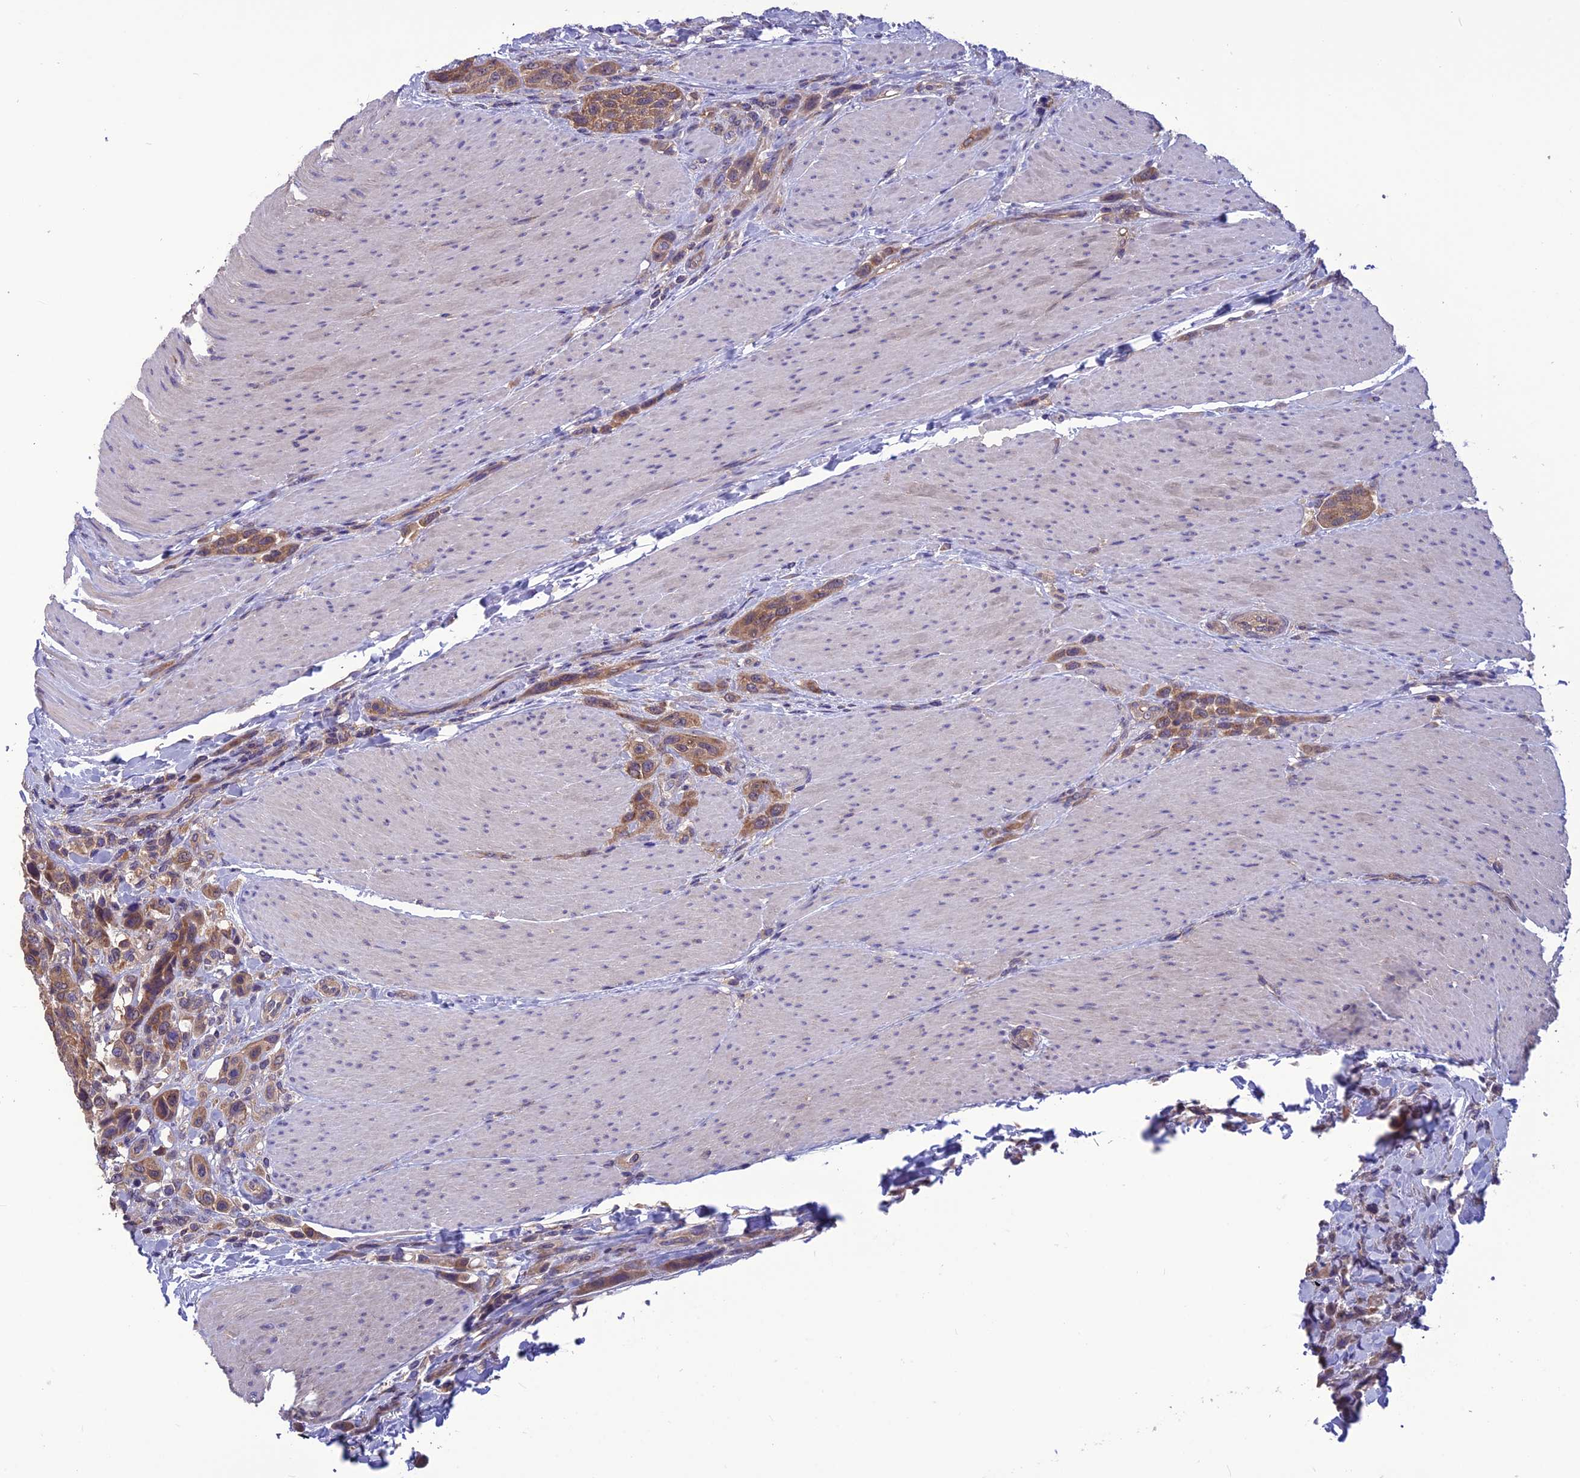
{"staining": {"intensity": "moderate", "quantity": ">75%", "location": "cytoplasmic/membranous"}, "tissue": "urothelial cancer", "cell_type": "Tumor cells", "image_type": "cancer", "snomed": [{"axis": "morphology", "description": "Urothelial carcinoma, High grade"}, {"axis": "topography", "description": "Urinary bladder"}], "caption": "Urothelial carcinoma (high-grade) was stained to show a protein in brown. There is medium levels of moderate cytoplasmic/membranous positivity in about >75% of tumor cells.", "gene": "PSMF1", "patient": {"sex": "male", "age": 50}}